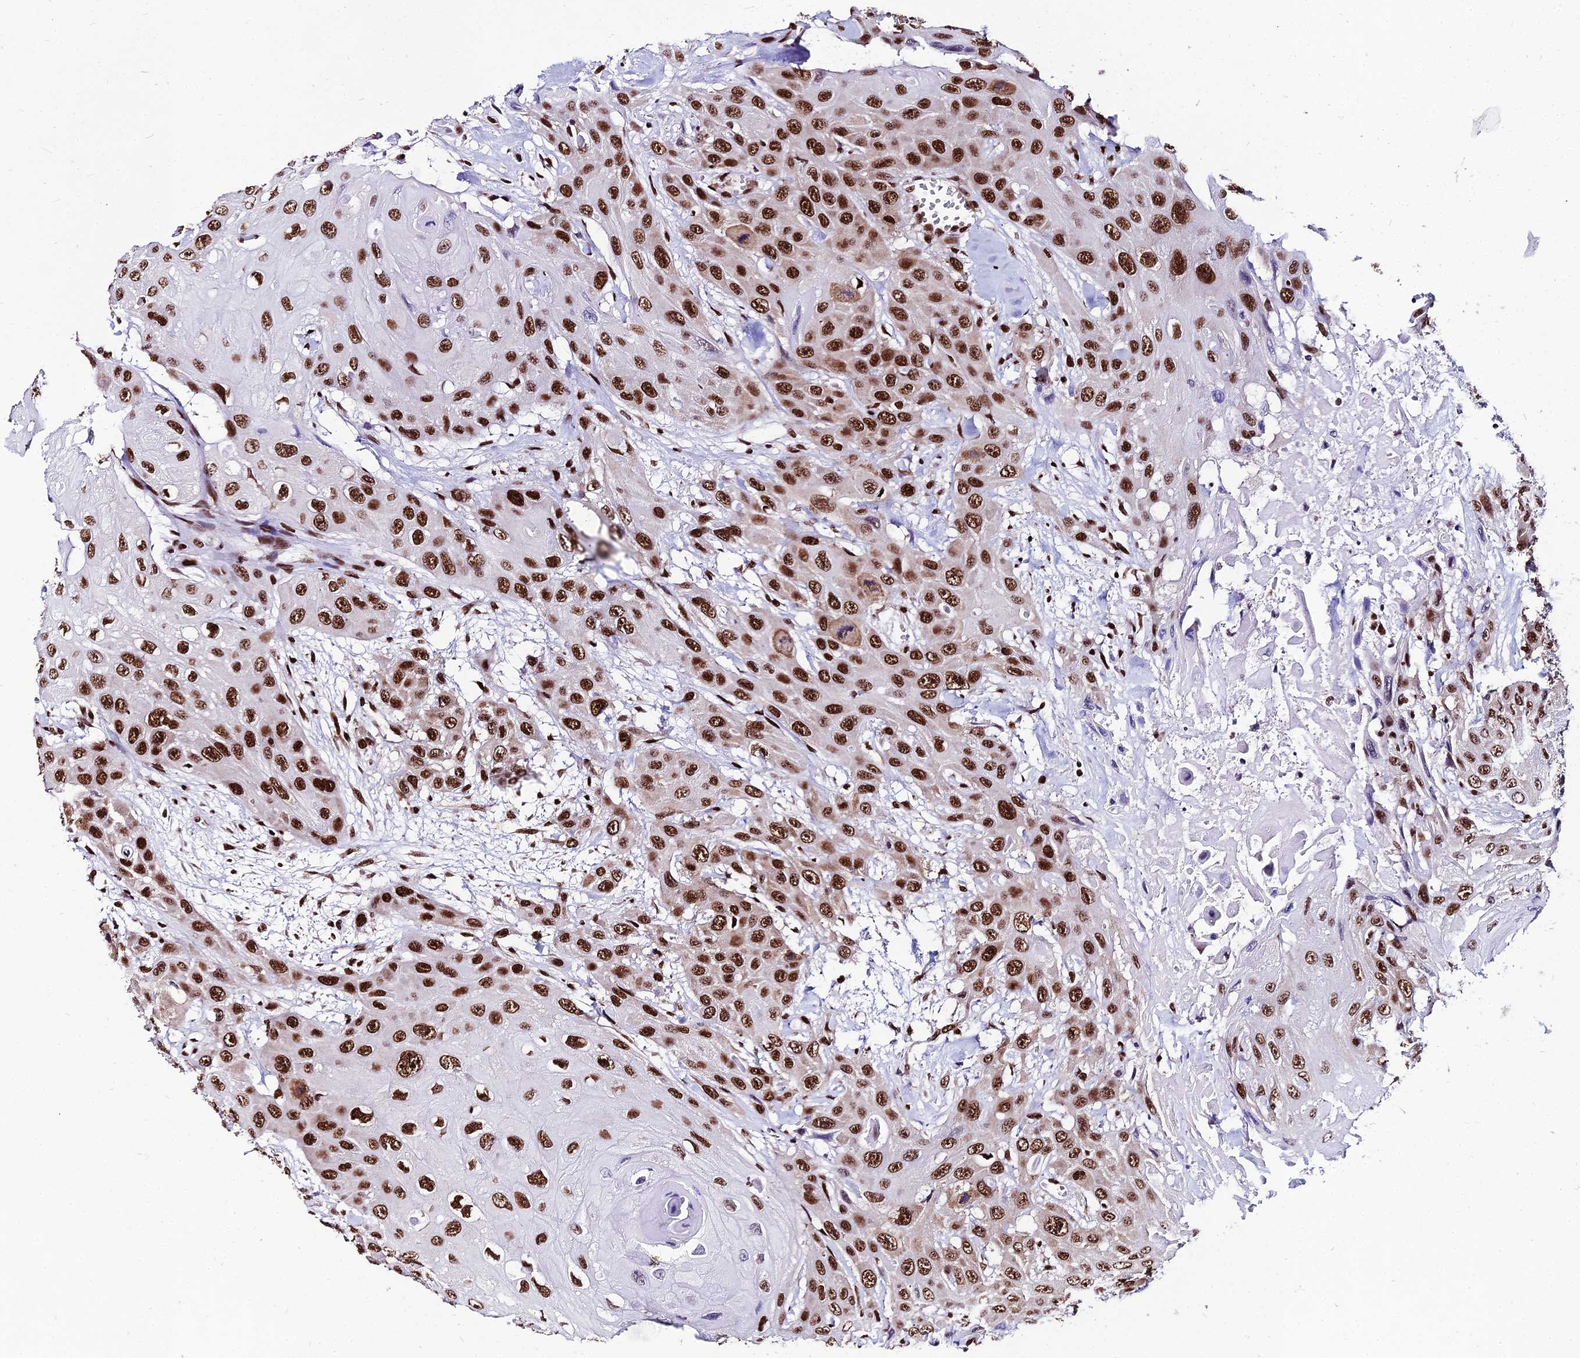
{"staining": {"intensity": "moderate", "quantity": ">75%", "location": "nuclear"}, "tissue": "head and neck cancer", "cell_type": "Tumor cells", "image_type": "cancer", "snomed": [{"axis": "morphology", "description": "Squamous cell carcinoma, NOS"}, {"axis": "topography", "description": "Head-Neck"}], "caption": "A brown stain labels moderate nuclear positivity of a protein in head and neck cancer (squamous cell carcinoma) tumor cells. (DAB = brown stain, brightfield microscopy at high magnification).", "gene": "HNRNPH1", "patient": {"sex": "male", "age": 81}}